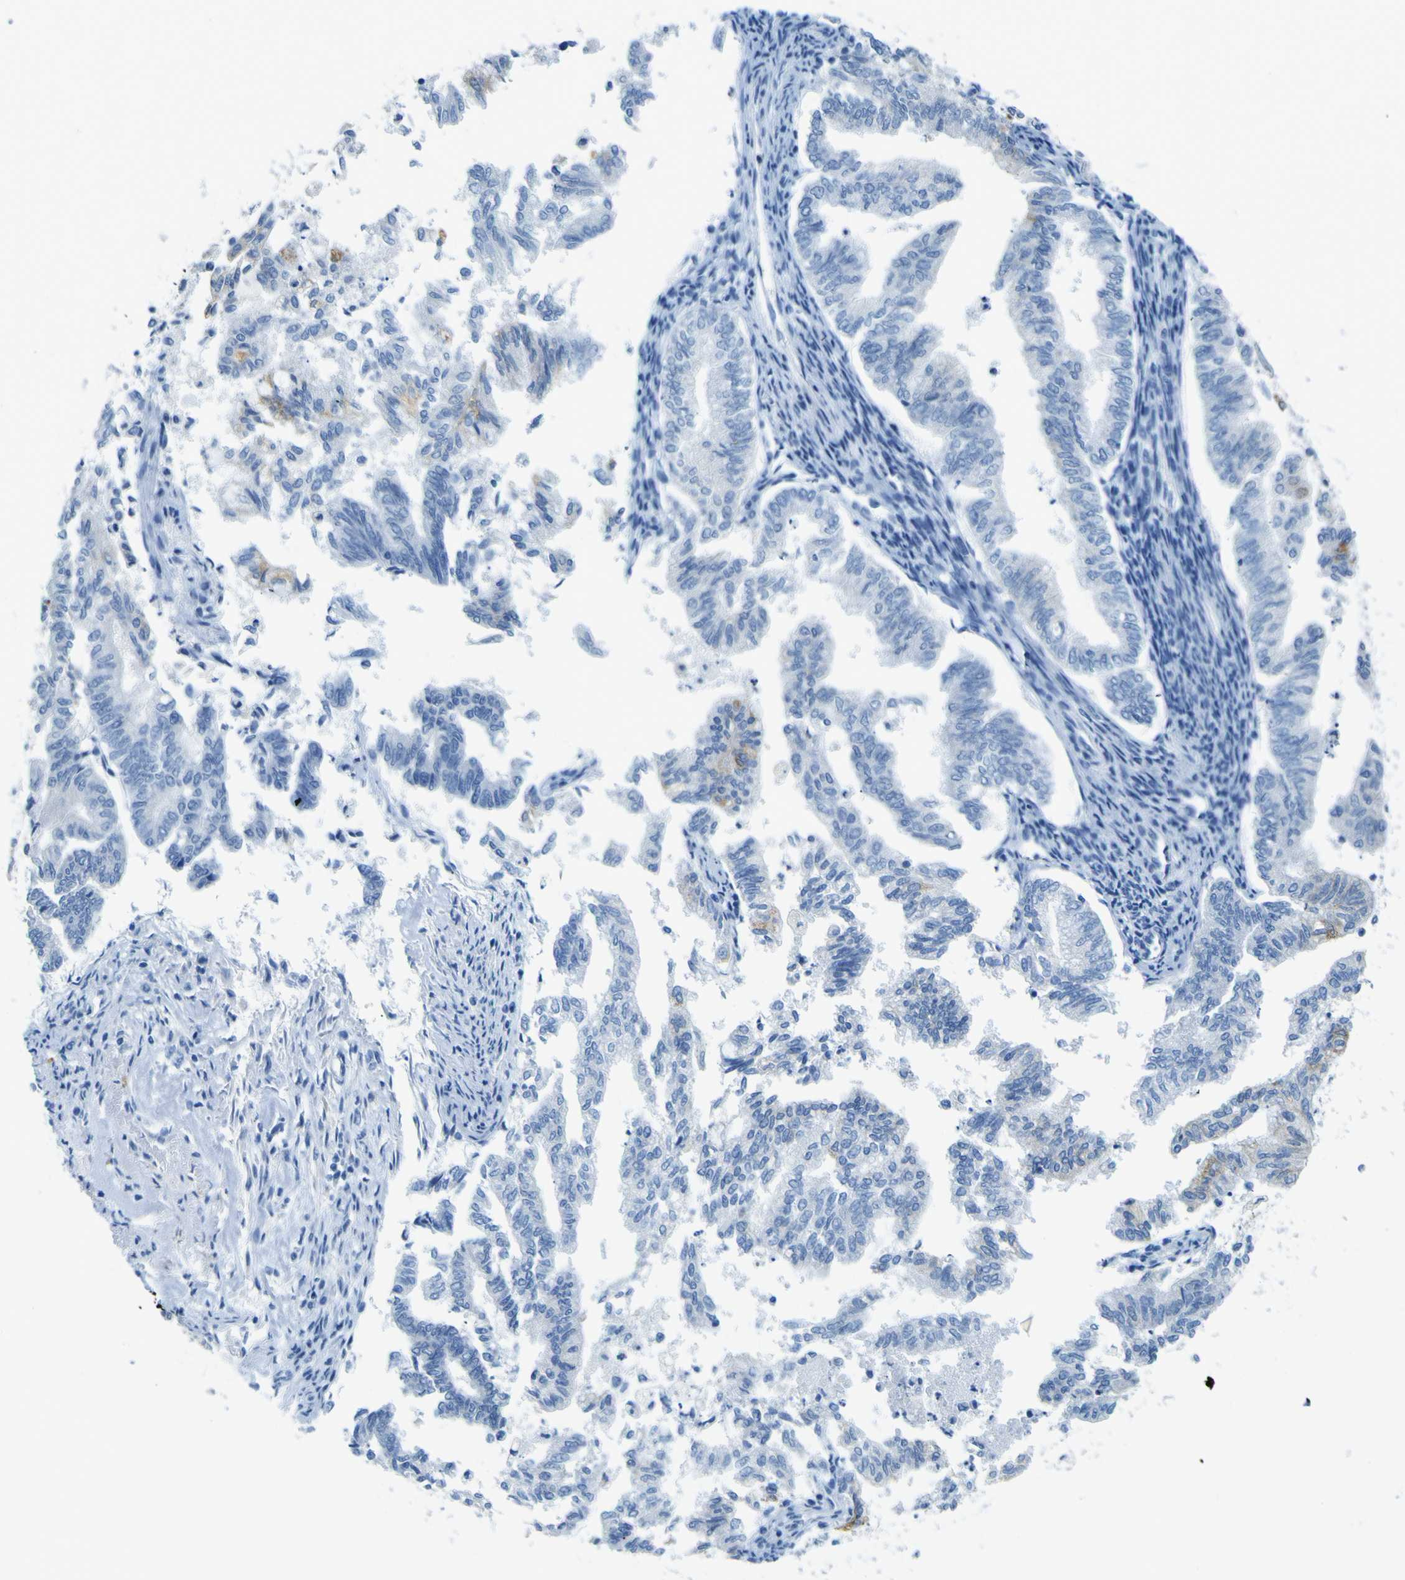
{"staining": {"intensity": "negative", "quantity": "none", "location": "none"}, "tissue": "endometrial cancer", "cell_type": "Tumor cells", "image_type": "cancer", "snomed": [{"axis": "morphology", "description": "Necrosis, NOS"}, {"axis": "morphology", "description": "Adenocarcinoma, NOS"}, {"axis": "topography", "description": "Endometrium"}], "caption": "This is an immunohistochemistry (IHC) image of human endometrial adenocarcinoma. There is no expression in tumor cells.", "gene": "ACSL1", "patient": {"sex": "female", "age": 79}}